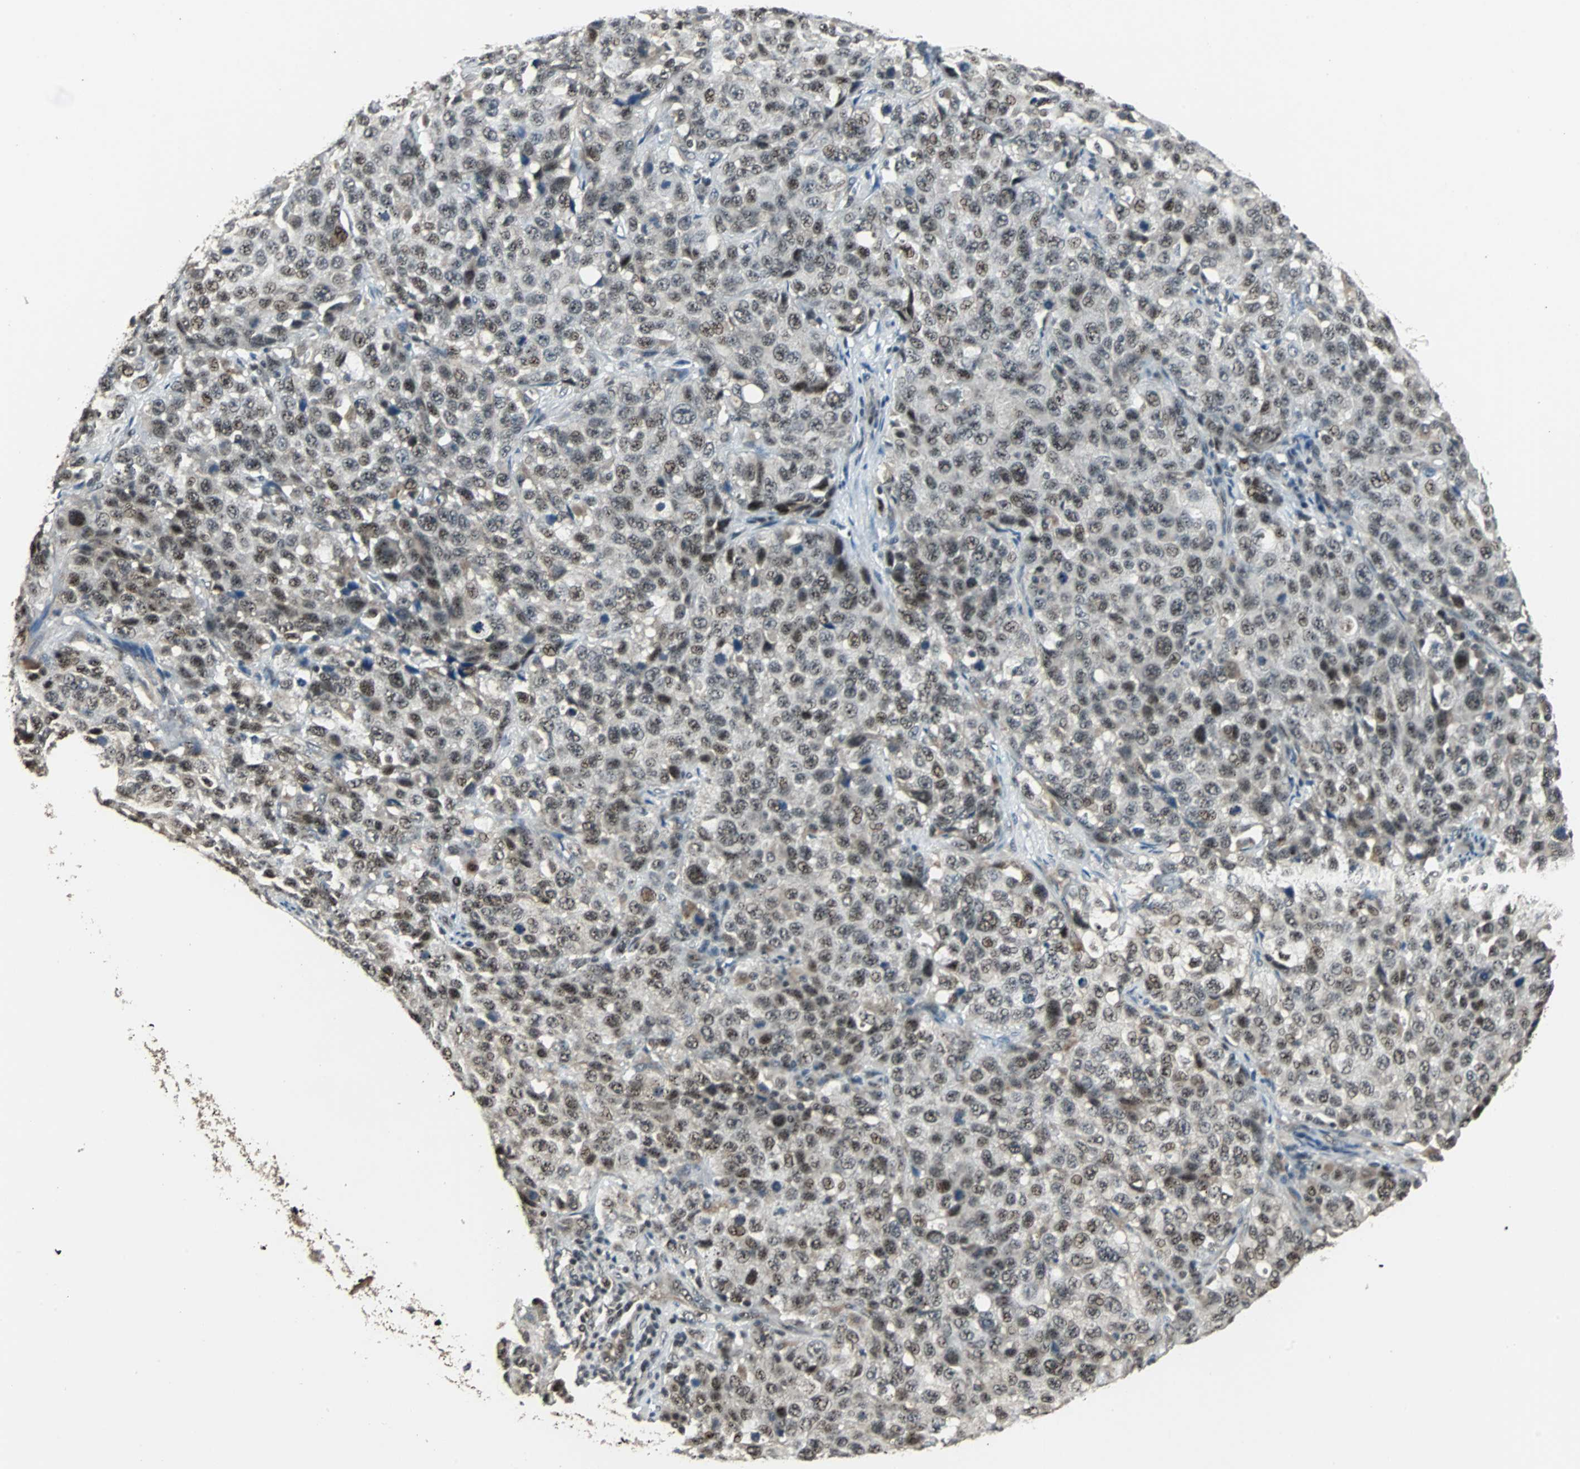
{"staining": {"intensity": "strong", "quantity": ">75%", "location": "nuclear"}, "tissue": "stomach cancer", "cell_type": "Tumor cells", "image_type": "cancer", "snomed": [{"axis": "morphology", "description": "Normal tissue, NOS"}, {"axis": "morphology", "description": "Adenocarcinoma, NOS"}, {"axis": "topography", "description": "Stomach"}], "caption": "Human stomach cancer stained with a brown dye displays strong nuclear positive positivity in approximately >75% of tumor cells.", "gene": "MED4", "patient": {"sex": "male", "age": 48}}